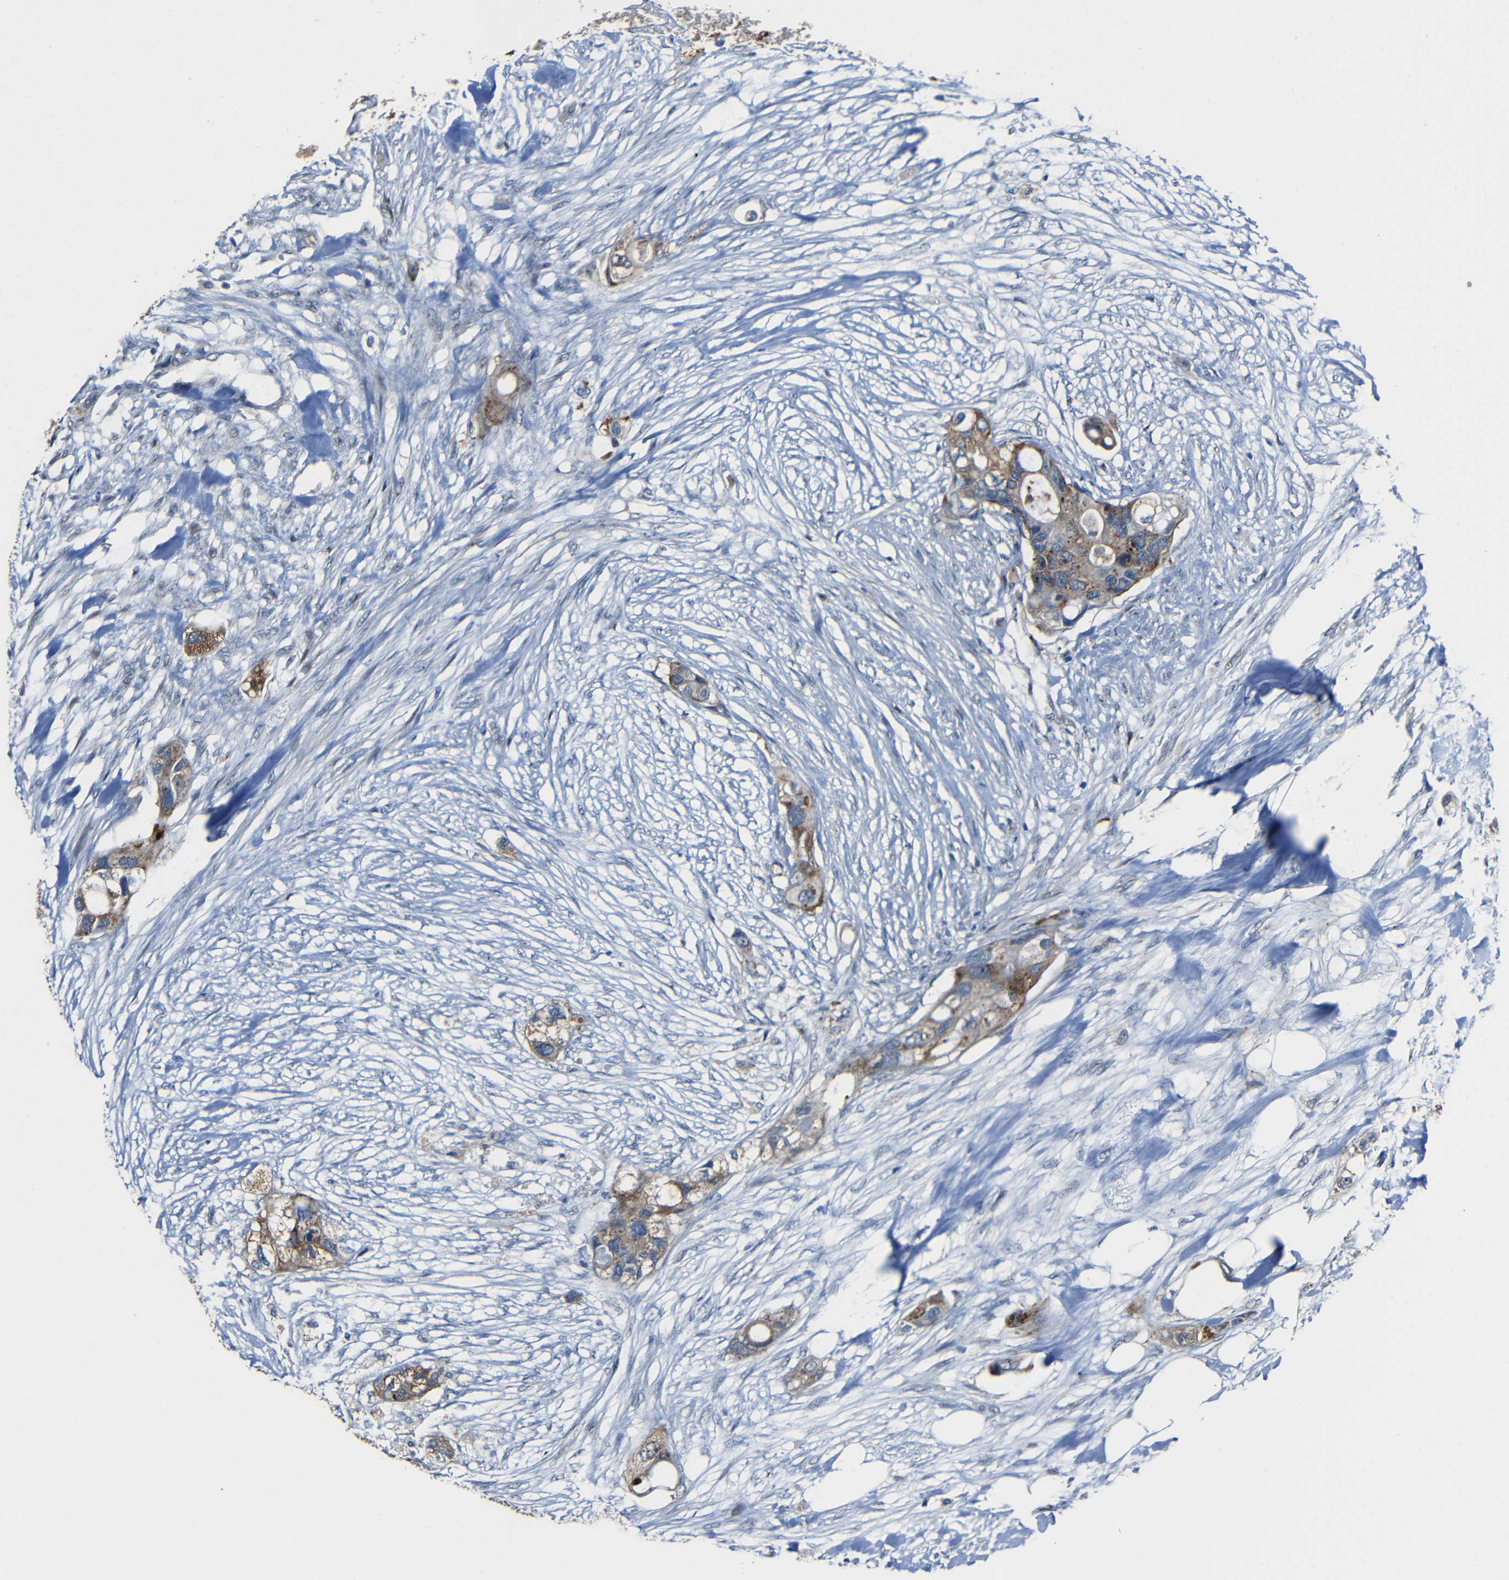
{"staining": {"intensity": "moderate", "quantity": "25%-75%", "location": "cytoplasmic/membranous"}, "tissue": "colorectal cancer", "cell_type": "Tumor cells", "image_type": "cancer", "snomed": [{"axis": "morphology", "description": "Adenocarcinoma, NOS"}, {"axis": "topography", "description": "Colon"}], "caption": "An image of colorectal adenocarcinoma stained for a protein exhibits moderate cytoplasmic/membranous brown staining in tumor cells.", "gene": "DNAJC5", "patient": {"sex": "female", "age": 57}}